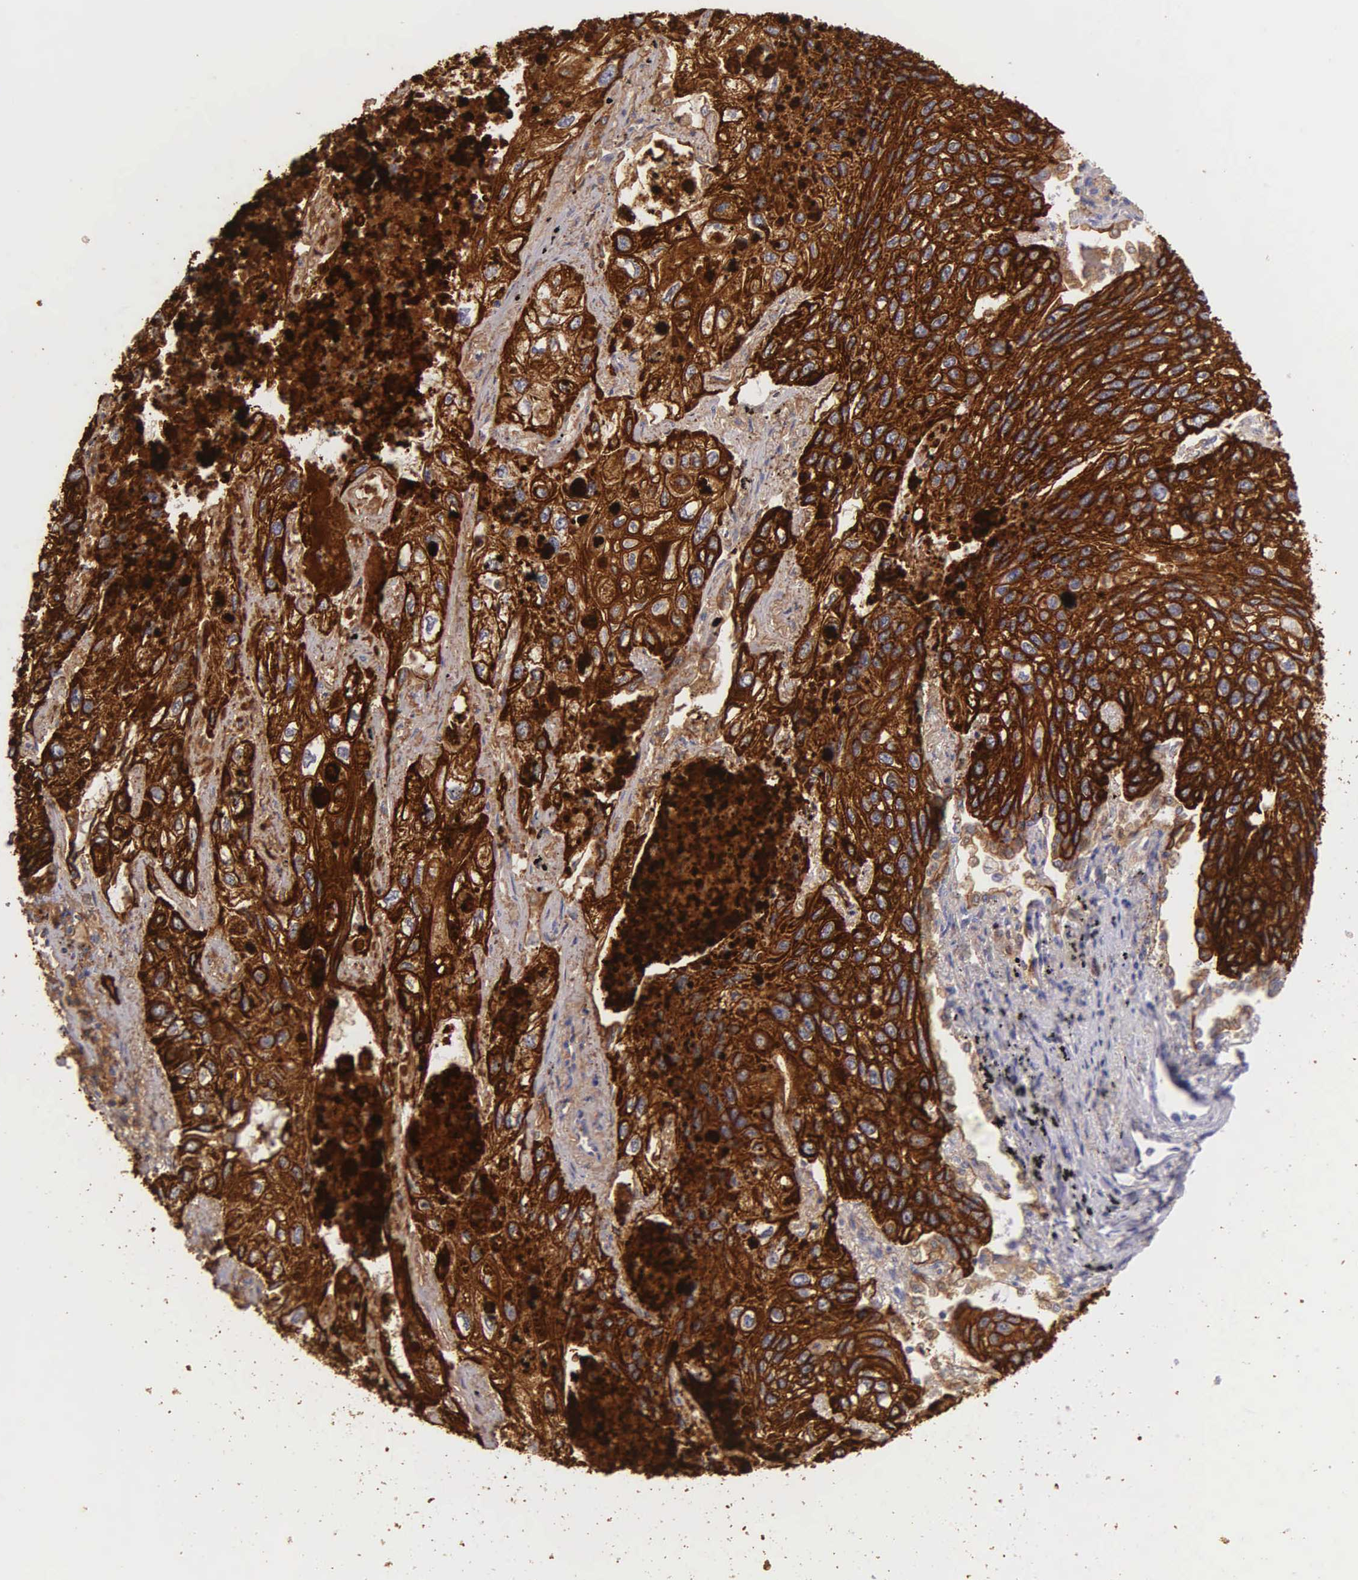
{"staining": {"intensity": "strong", "quantity": ">75%", "location": "cytoplasmic/membranous"}, "tissue": "lung cancer", "cell_type": "Tumor cells", "image_type": "cancer", "snomed": [{"axis": "morphology", "description": "Squamous cell carcinoma, NOS"}, {"axis": "topography", "description": "Lung"}], "caption": "A brown stain shows strong cytoplasmic/membranous positivity of a protein in squamous cell carcinoma (lung) tumor cells.", "gene": "KRT17", "patient": {"sex": "male", "age": 75}}